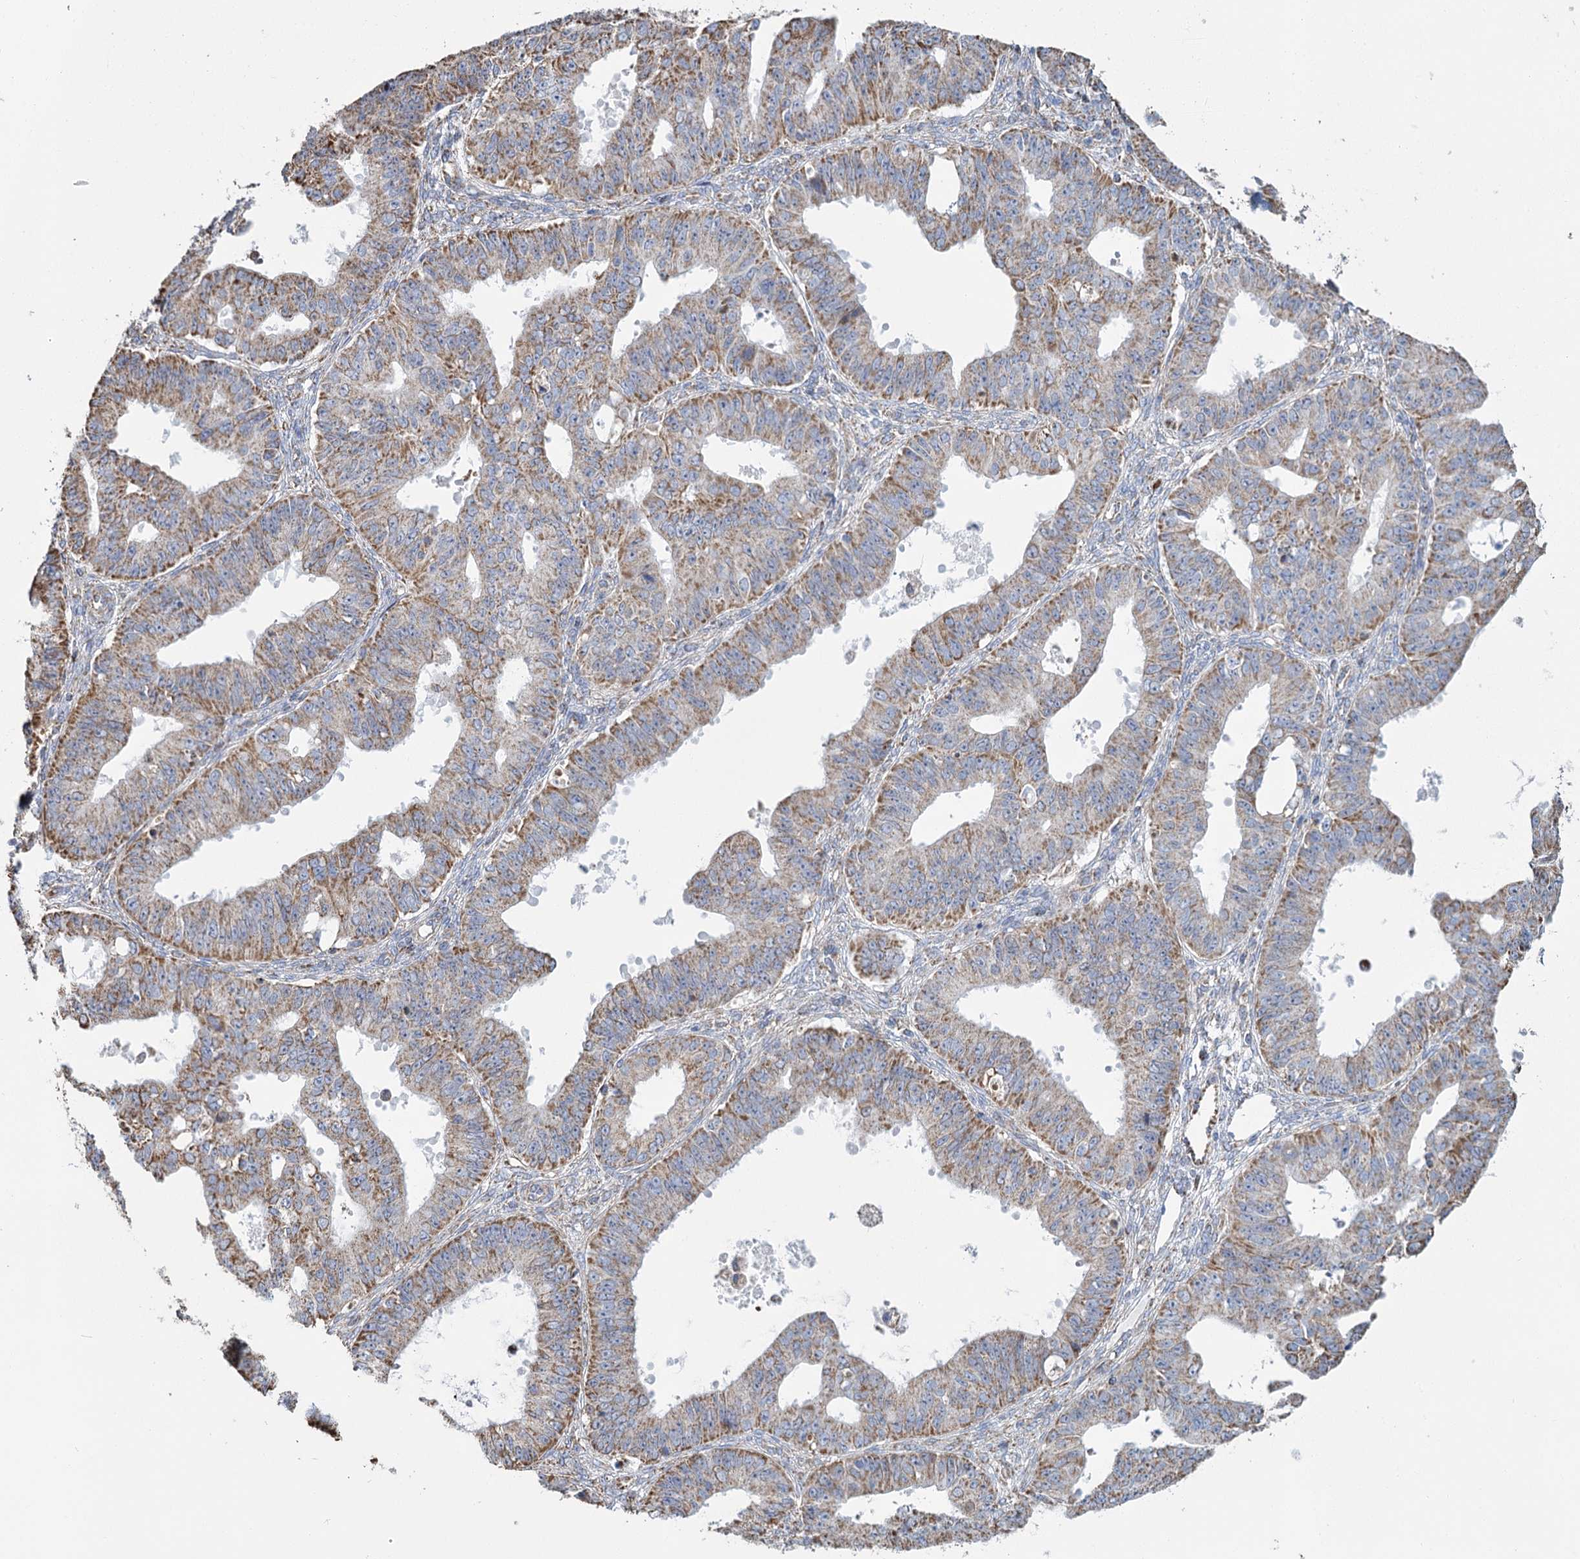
{"staining": {"intensity": "moderate", "quantity": "25%-75%", "location": "cytoplasmic/membranous"}, "tissue": "ovarian cancer", "cell_type": "Tumor cells", "image_type": "cancer", "snomed": [{"axis": "morphology", "description": "Carcinoma, endometroid"}, {"axis": "topography", "description": "Appendix"}, {"axis": "topography", "description": "Ovary"}], "caption": "DAB (3,3'-diaminobenzidine) immunohistochemical staining of human ovarian endometroid carcinoma displays moderate cytoplasmic/membranous protein expression in approximately 25%-75% of tumor cells. Immunohistochemistry (ihc) stains the protein of interest in brown and the nuclei are stained blue.", "gene": "MRPL44", "patient": {"sex": "female", "age": 42}}